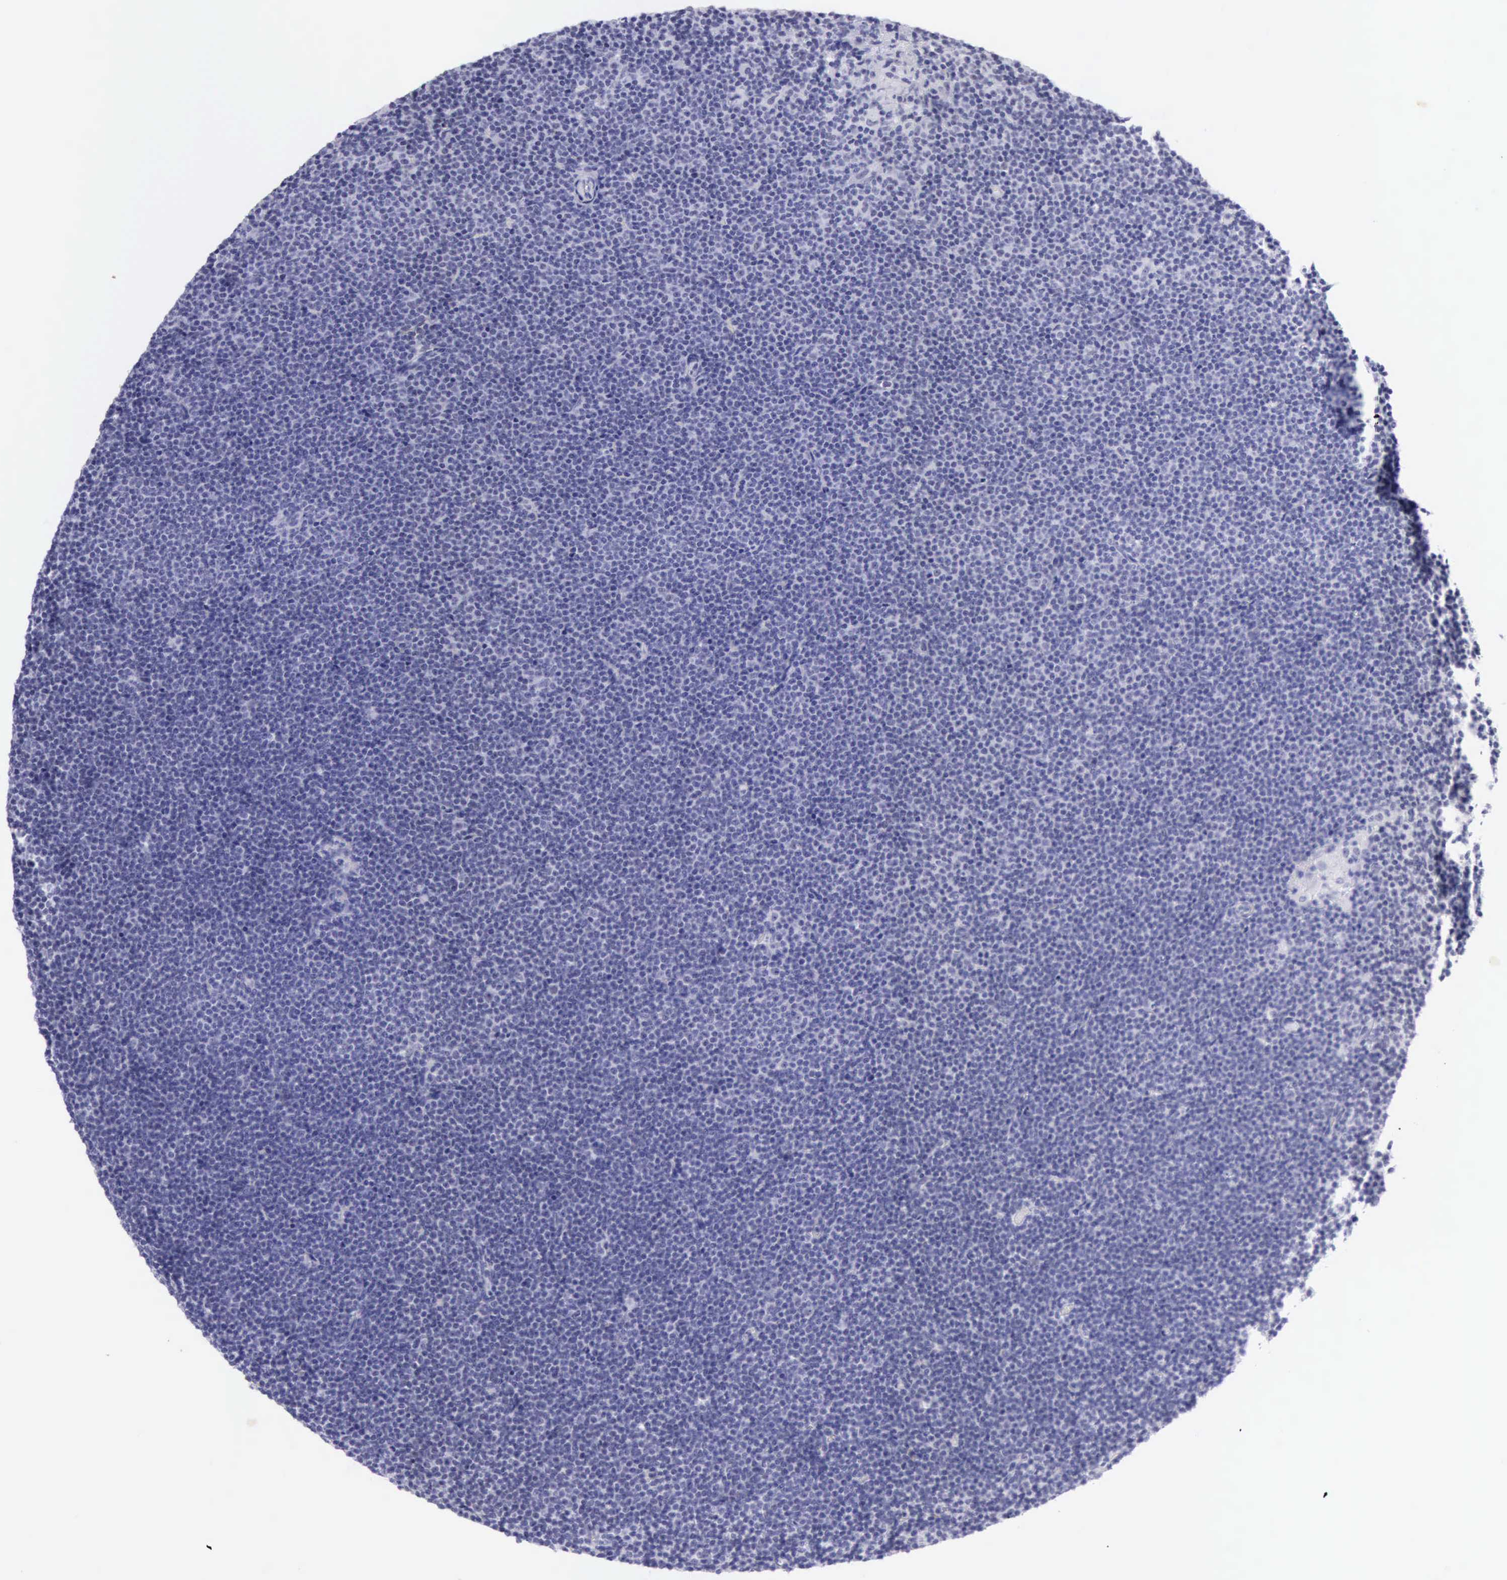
{"staining": {"intensity": "negative", "quantity": "none", "location": "none"}, "tissue": "lymphoma", "cell_type": "Tumor cells", "image_type": "cancer", "snomed": [{"axis": "morphology", "description": "Malignant lymphoma, non-Hodgkin's type, Low grade"}, {"axis": "topography", "description": "Lymph node"}], "caption": "A histopathology image of malignant lymphoma, non-Hodgkin's type (low-grade) stained for a protein reveals no brown staining in tumor cells. (Immunohistochemistry (ihc), brightfield microscopy, high magnification).", "gene": "EP300", "patient": {"sex": "female", "age": 69}}